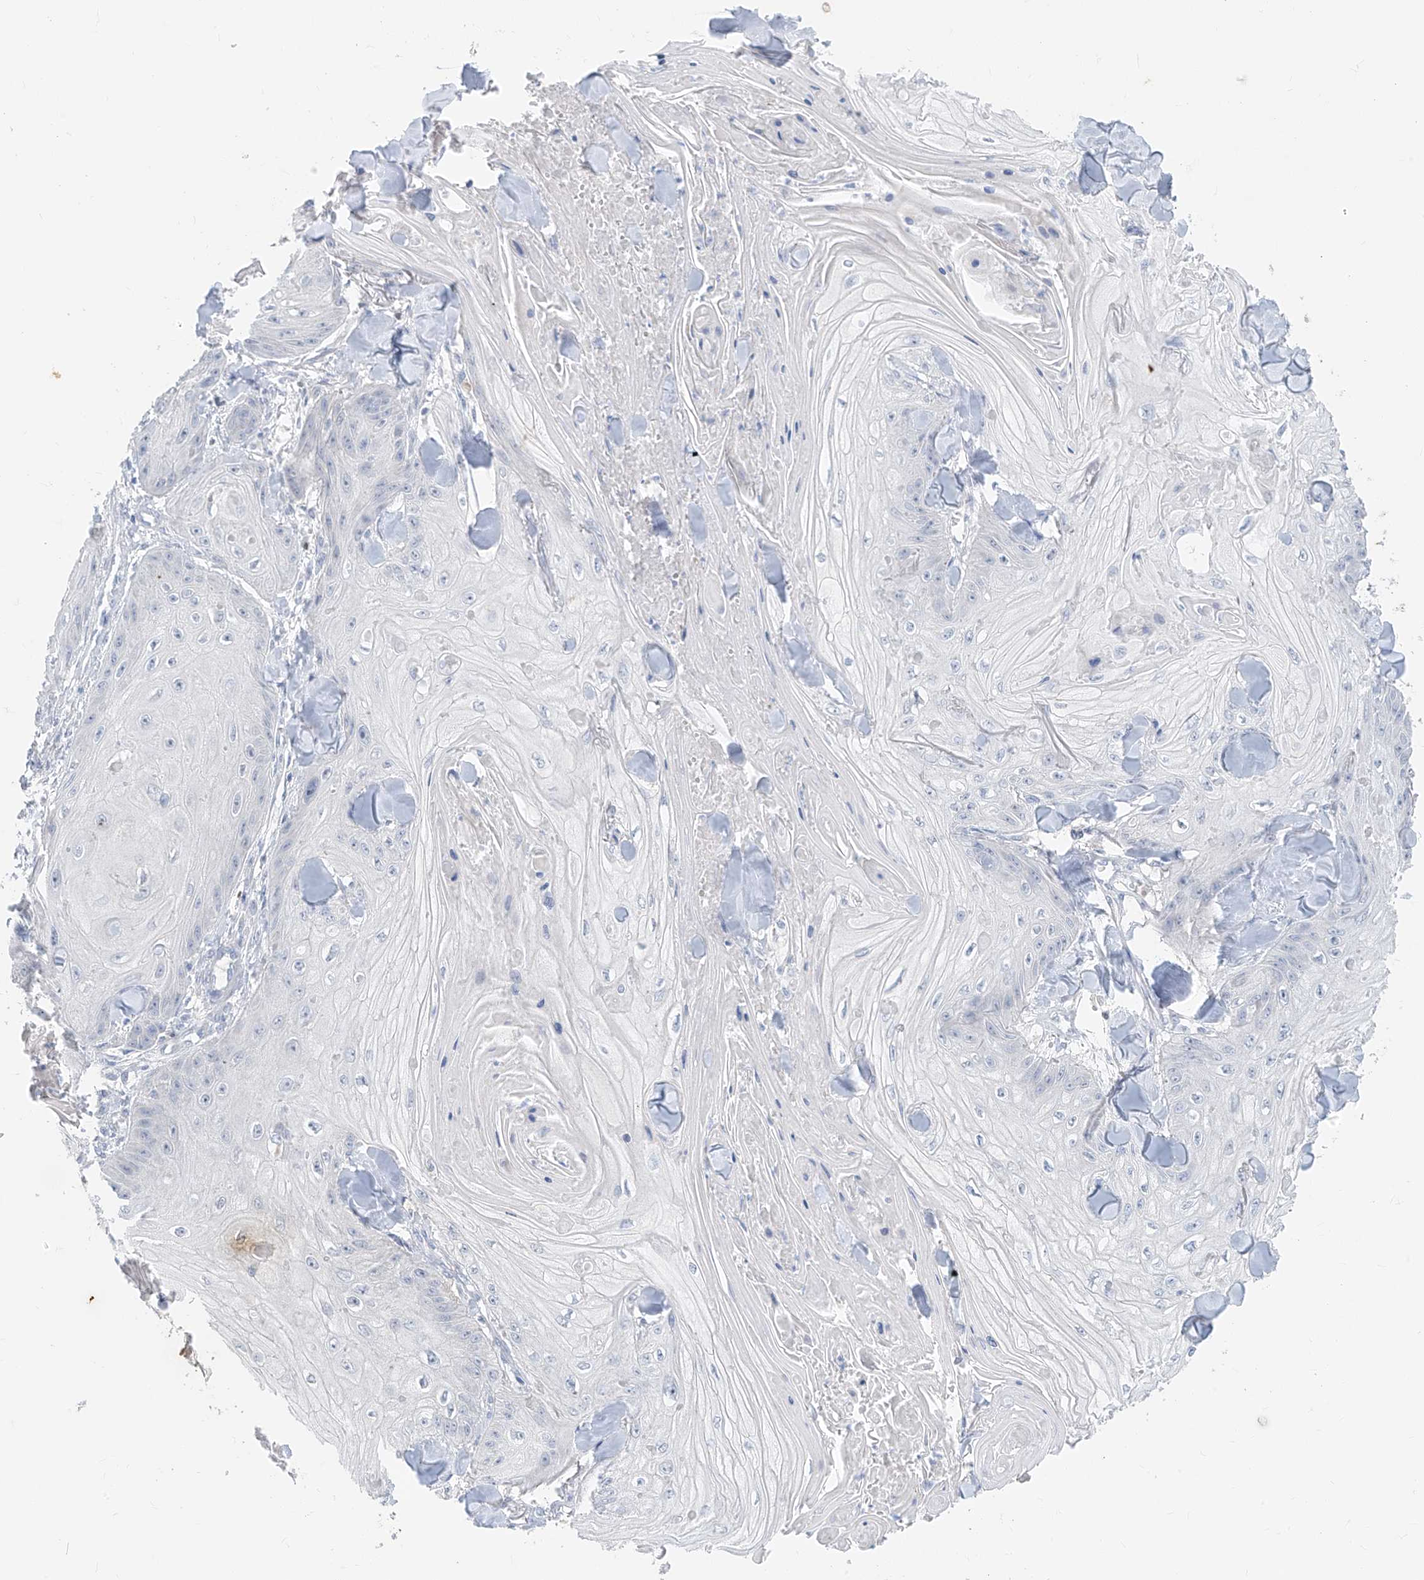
{"staining": {"intensity": "negative", "quantity": "none", "location": "none"}, "tissue": "skin cancer", "cell_type": "Tumor cells", "image_type": "cancer", "snomed": [{"axis": "morphology", "description": "Squamous cell carcinoma, NOS"}, {"axis": "topography", "description": "Skin"}], "caption": "The image demonstrates no staining of tumor cells in squamous cell carcinoma (skin). (Brightfield microscopy of DAB (3,3'-diaminobenzidine) immunohistochemistry at high magnification).", "gene": "TBX21", "patient": {"sex": "male", "age": 74}}